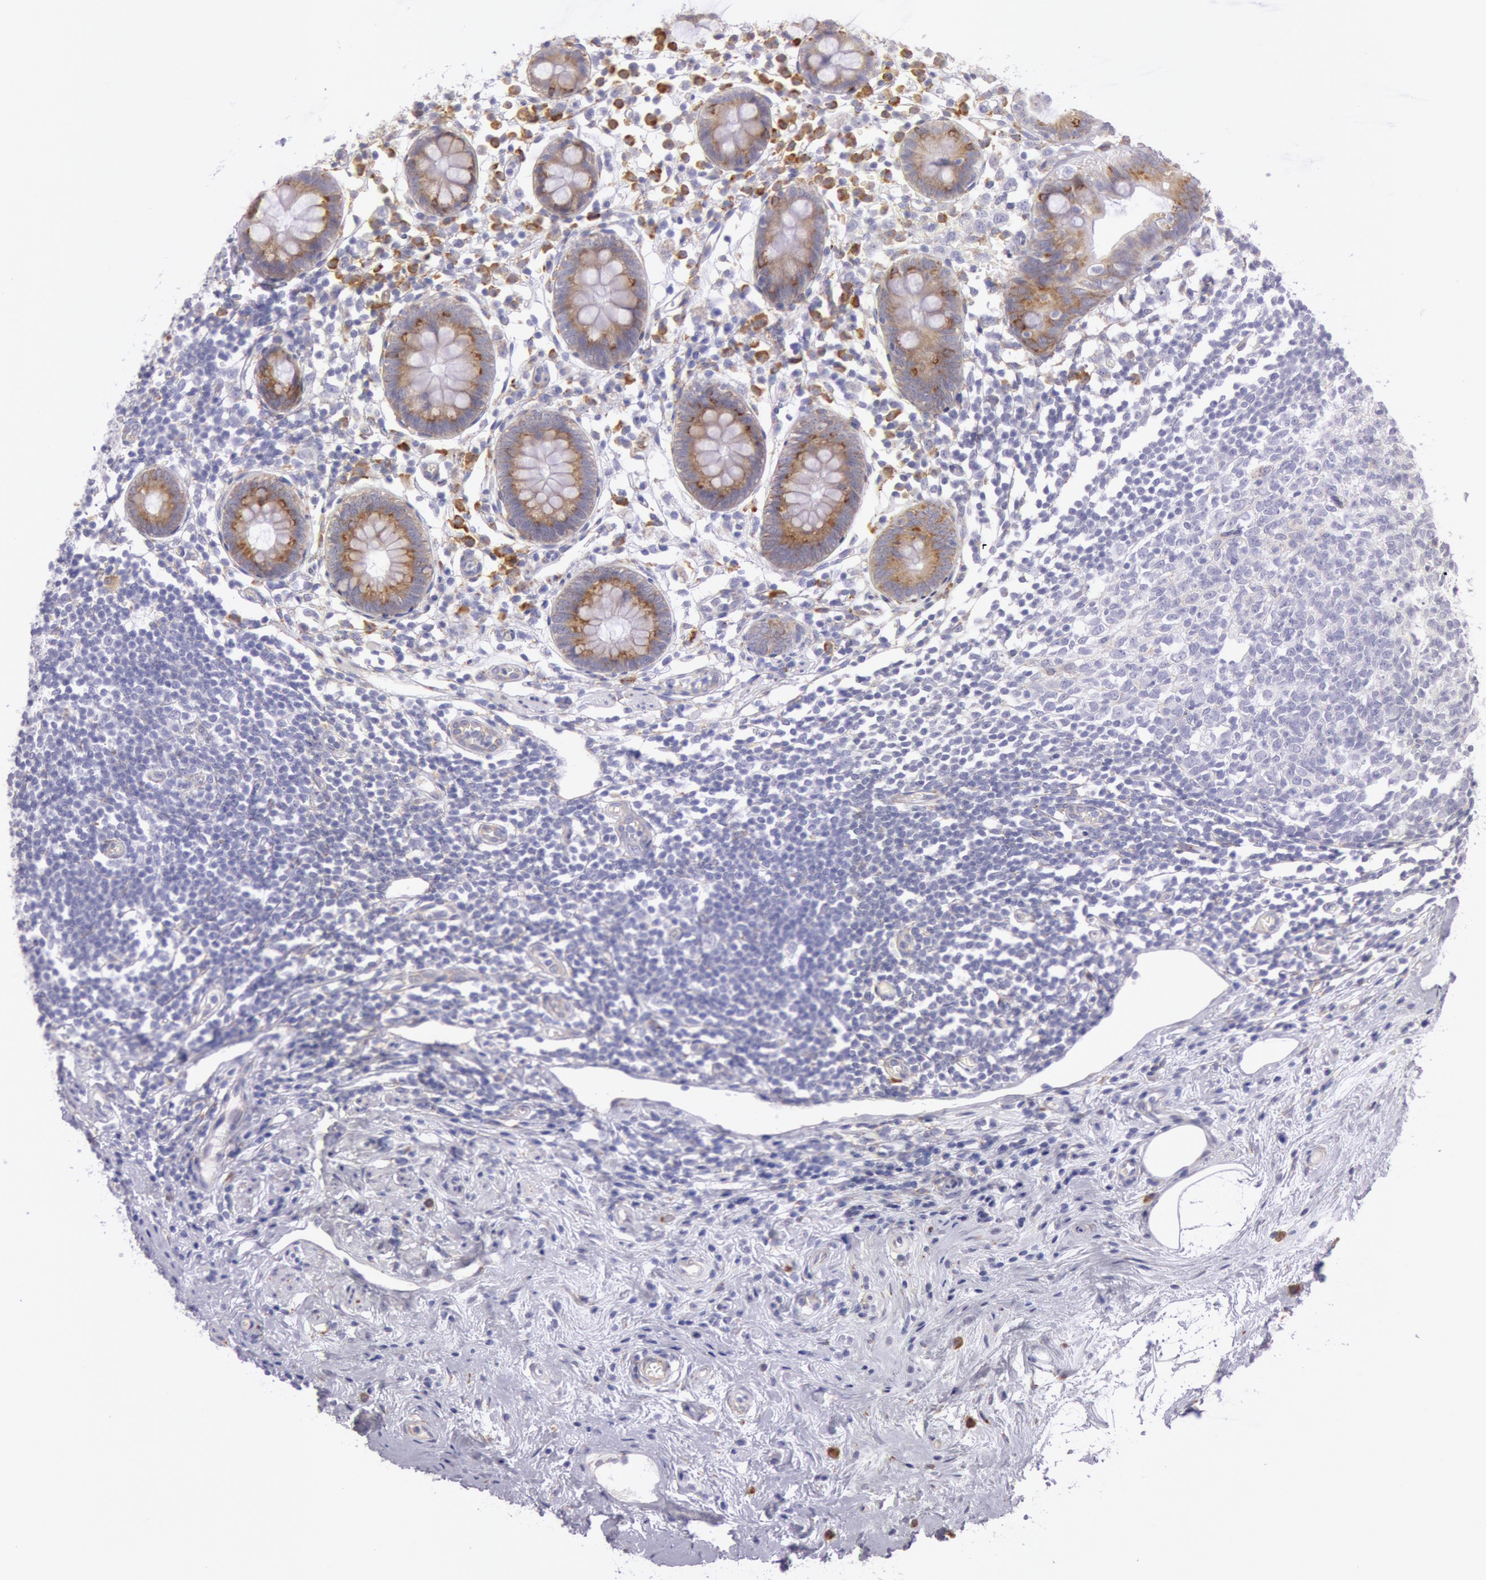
{"staining": {"intensity": "strong", "quantity": "<25%", "location": "cytoplasmic/membranous"}, "tissue": "appendix", "cell_type": "Glandular cells", "image_type": "normal", "snomed": [{"axis": "morphology", "description": "Normal tissue, NOS"}, {"axis": "topography", "description": "Appendix"}], "caption": "This micrograph shows normal appendix stained with immunohistochemistry to label a protein in brown. The cytoplasmic/membranous of glandular cells show strong positivity for the protein. Nuclei are counter-stained blue.", "gene": "CIDEB", "patient": {"sex": "male", "age": 38}}